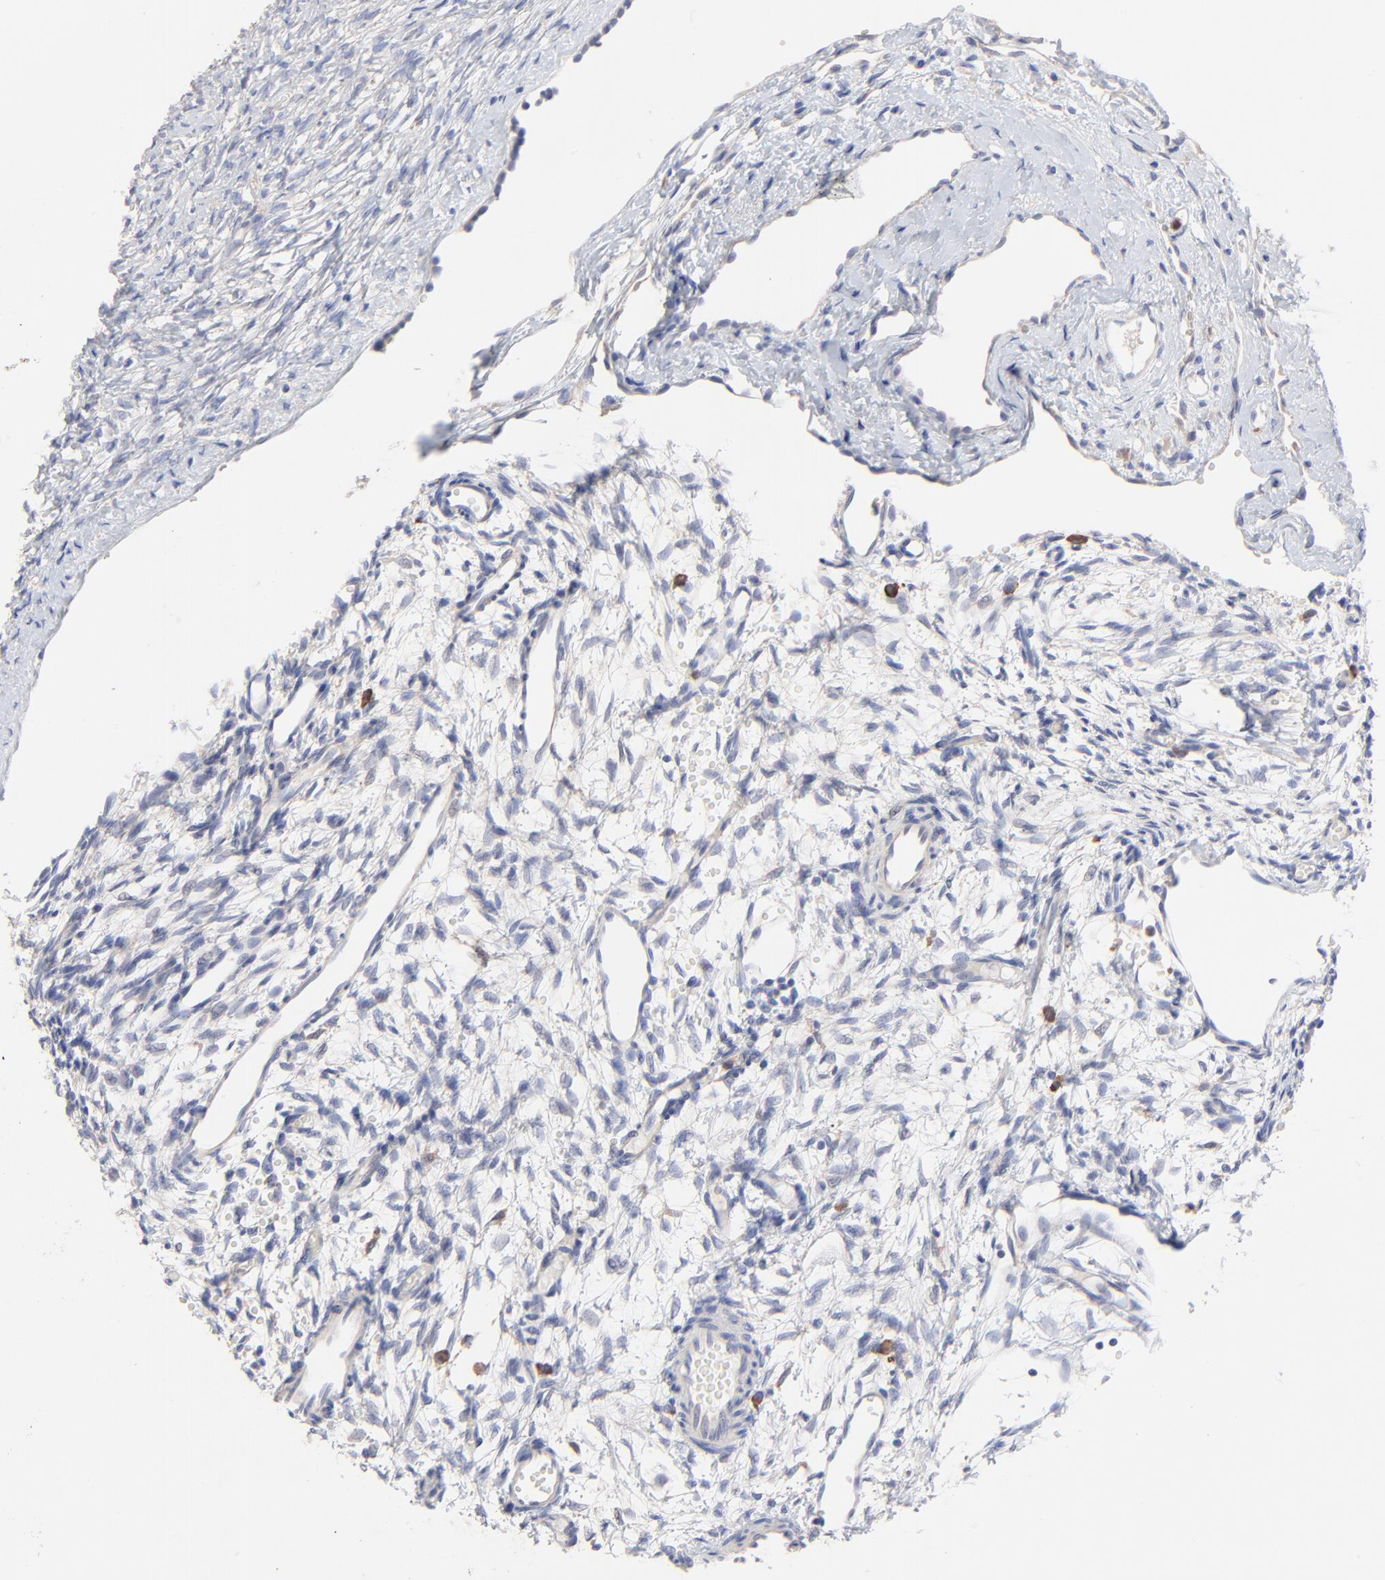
{"staining": {"intensity": "negative", "quantity": "none", "location": "none"}, "tissue": "ovary", "cell_type": "Ovarian stroma cells", "image_type": "normal", "snomed": [{"axis": "morphology", "description": "Normal tissue, NOS"}, {"axis": "topography", "description": "Ovary"}], "caption": "The micrograph displays no staining of ovarian stroma cells in benign ovary.", "gene": "PPFIBP2", "patient": {"sex": "female", "age": 35}}